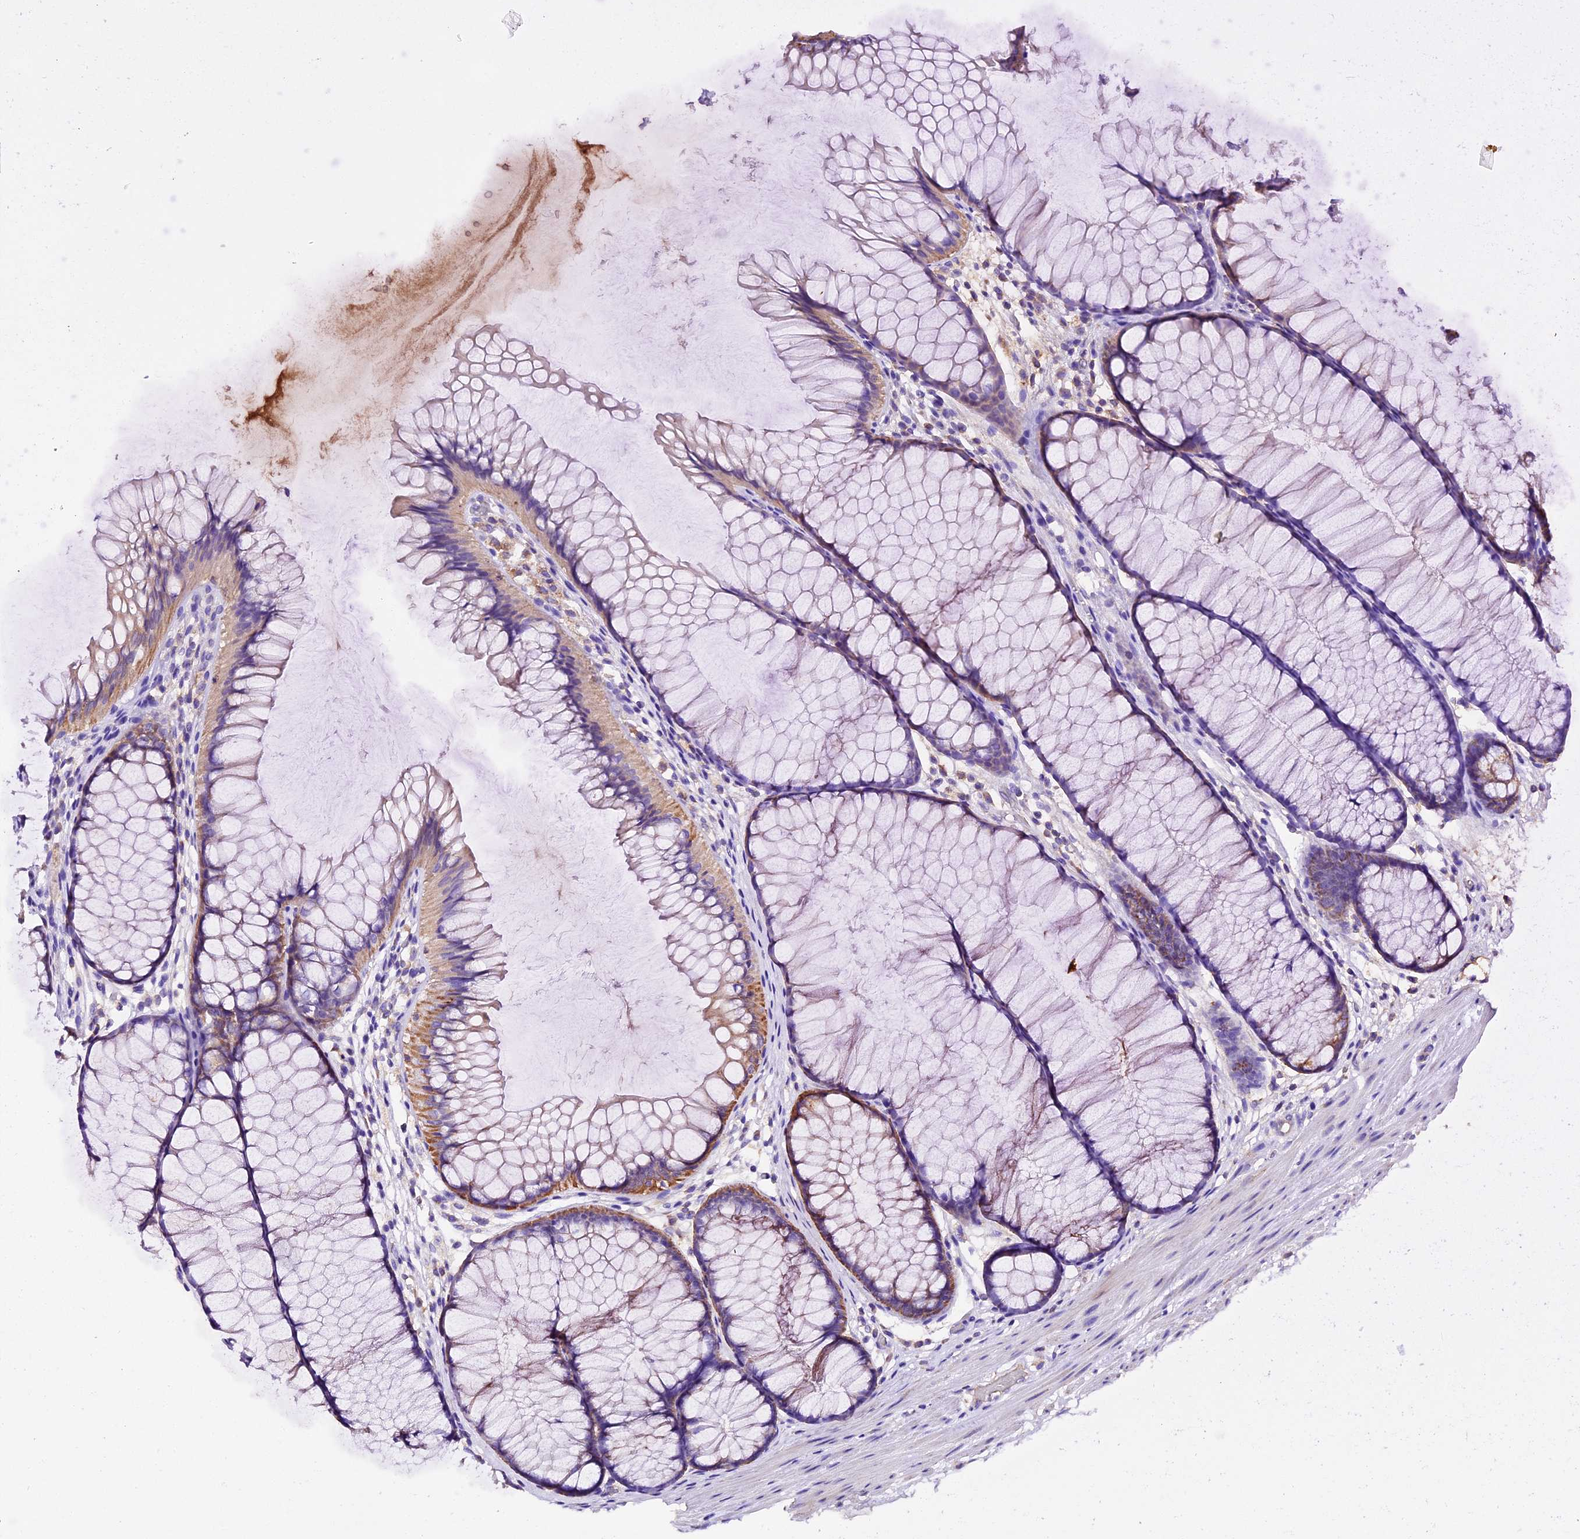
{"staining": {"intensity": "weak", "quantity": "25%-75%", "location": "cytoplasmic/membranous"}, "tissue": "colon", "cell_type": "Endothelial cells", "image_type": "normal", "snomed": [{"axis": "morphology", "description": "Normal tissue, NOS"}, {"axis": "topography", "description": "Colon"}], "caption": "Protein staining of benign colon exhibits weak cytoplasmic/membranous expression in approximately 25%-75% of endothelial cells. (DAB (3,3'-diaminobenzidine) IHC, brown staining for protein, blue staining for nuclei).", "gene": "SIX5", "patient": {"sex": "female", "age": 82}}